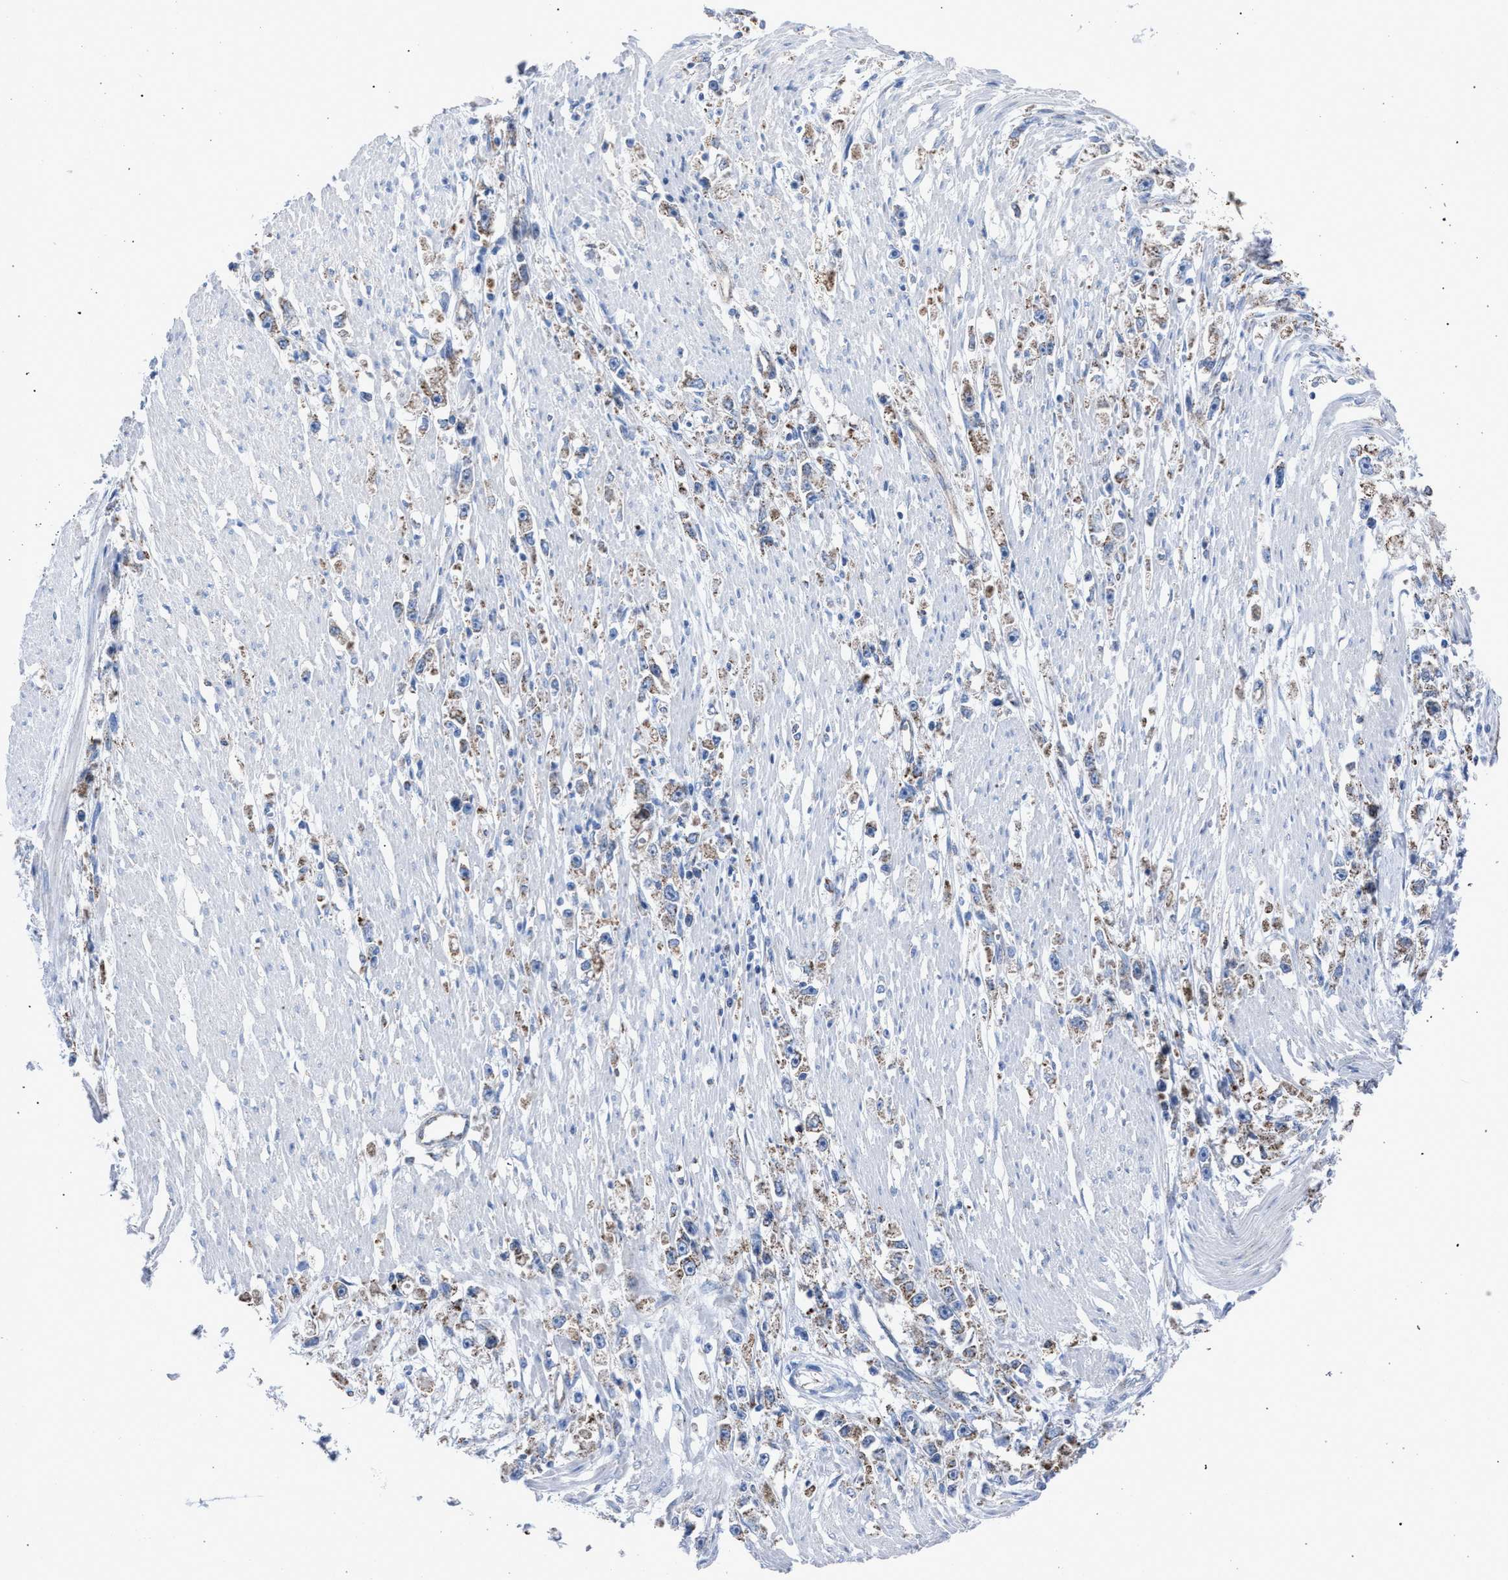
{"staining": {"intensity": "weak", "quantity": "<25%", "location": "cytoplasmic/membranous"}, "tissue": "stomach cancer", "cell_type": "Tumor cells", "image_type": "cancer", "snomed": [{"axis": "morphology", "description": "Adenocarcinoma, NOS"}, {"axis": "topography", "description": "Stomach"}], "caption": "There is no significant staining in tumor cells of stomach cancer (adenocarcinoma).", "gene": "HSD17B4", "patient": {"sex": "female", "age": 59}}